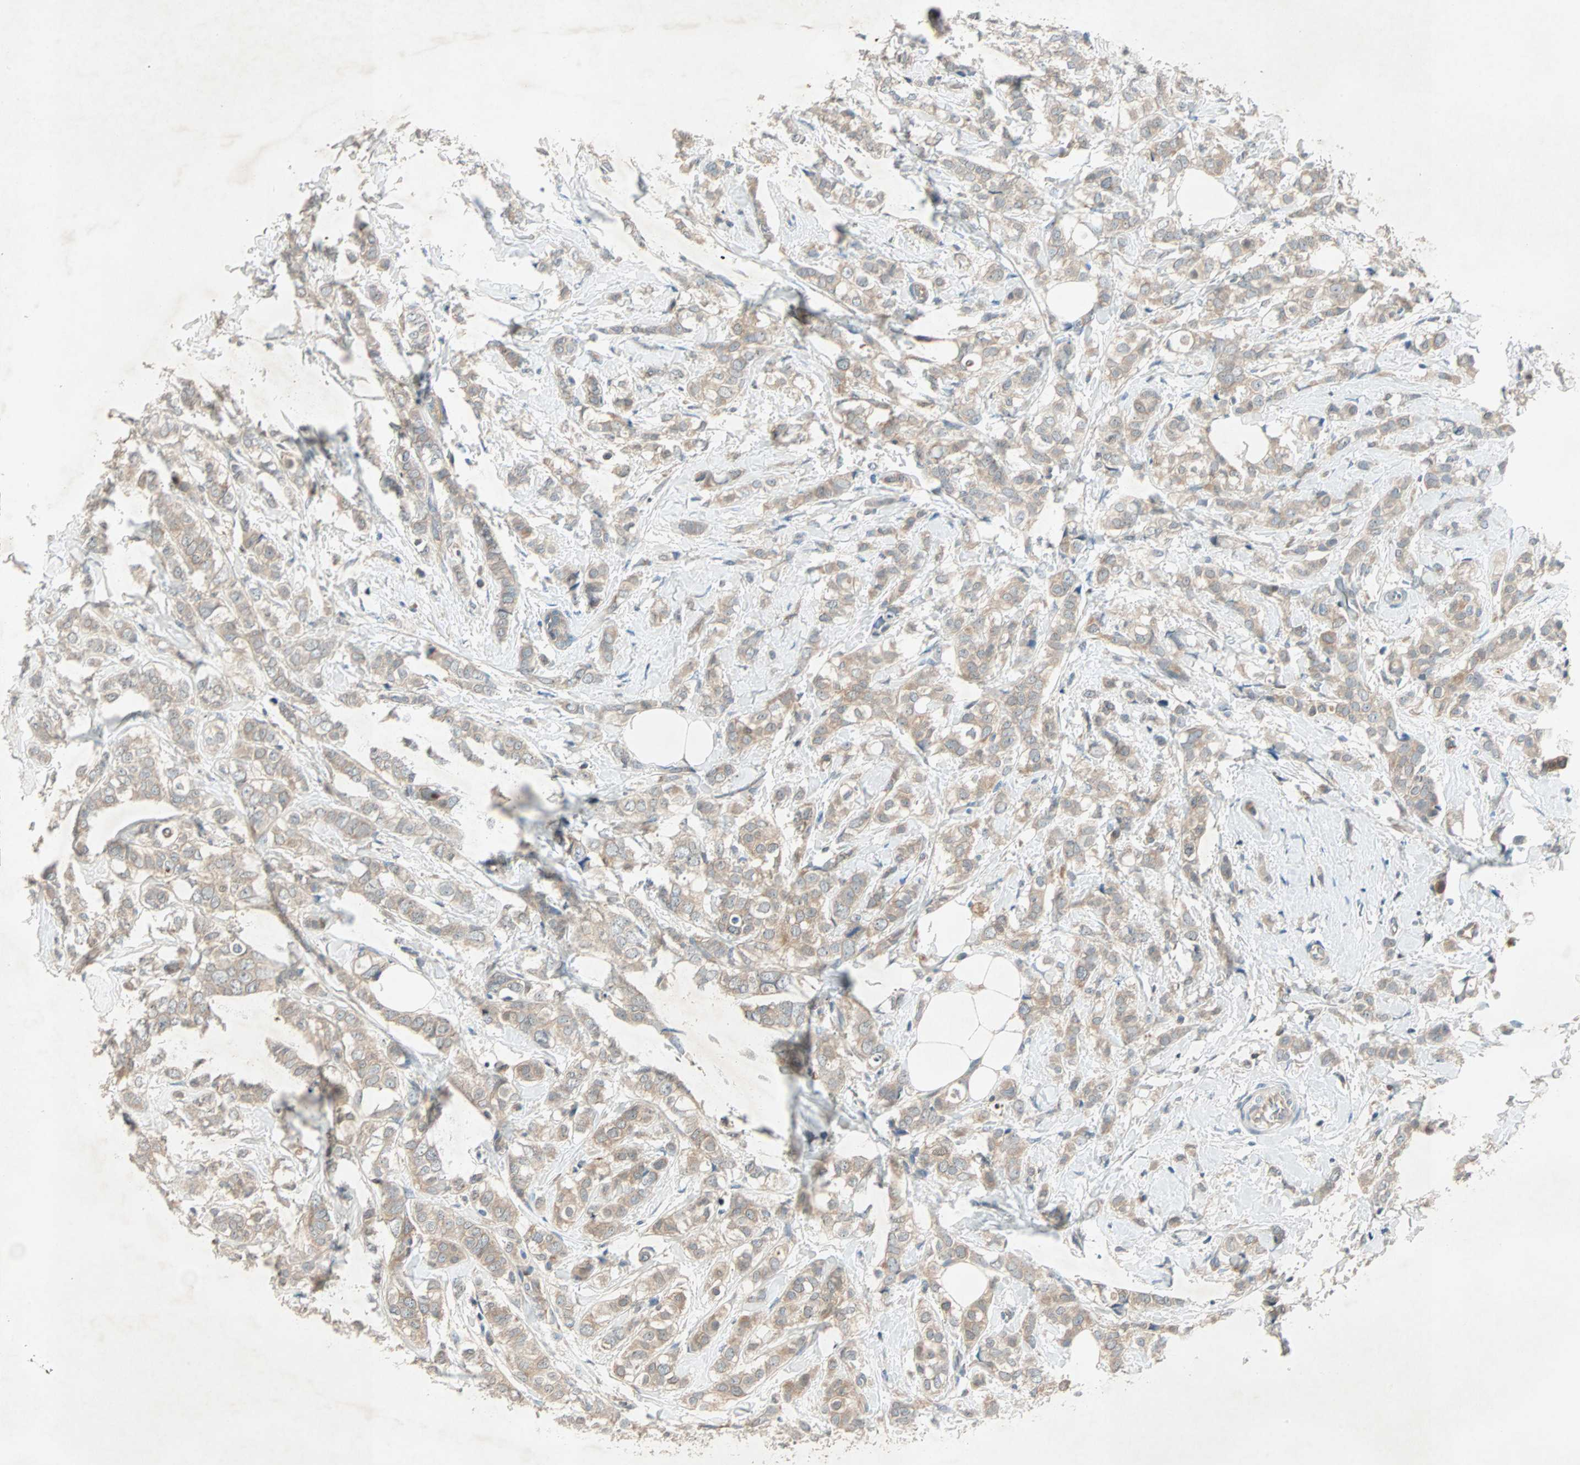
{"staining": {"intensity": "weak", "quantity": ">75%", "location": "cytoplasmic/membranous"}, "tissue": "breast cancer", "cell_type": "Tumor cells", "image_type": "cancer", "snomed": [{"axis": "morphology", "description": "Lobular carcinoma"}, {"axis": "topography", "description": "Breast"}], "caption": "Protein expression analysis of human breast lobular carcinoma reveals weak cytoplasmic/membranous expression in approximately >75% of tumor cells.", "gene": "TEC", "patient": {"sex": "female", "age": 60}}